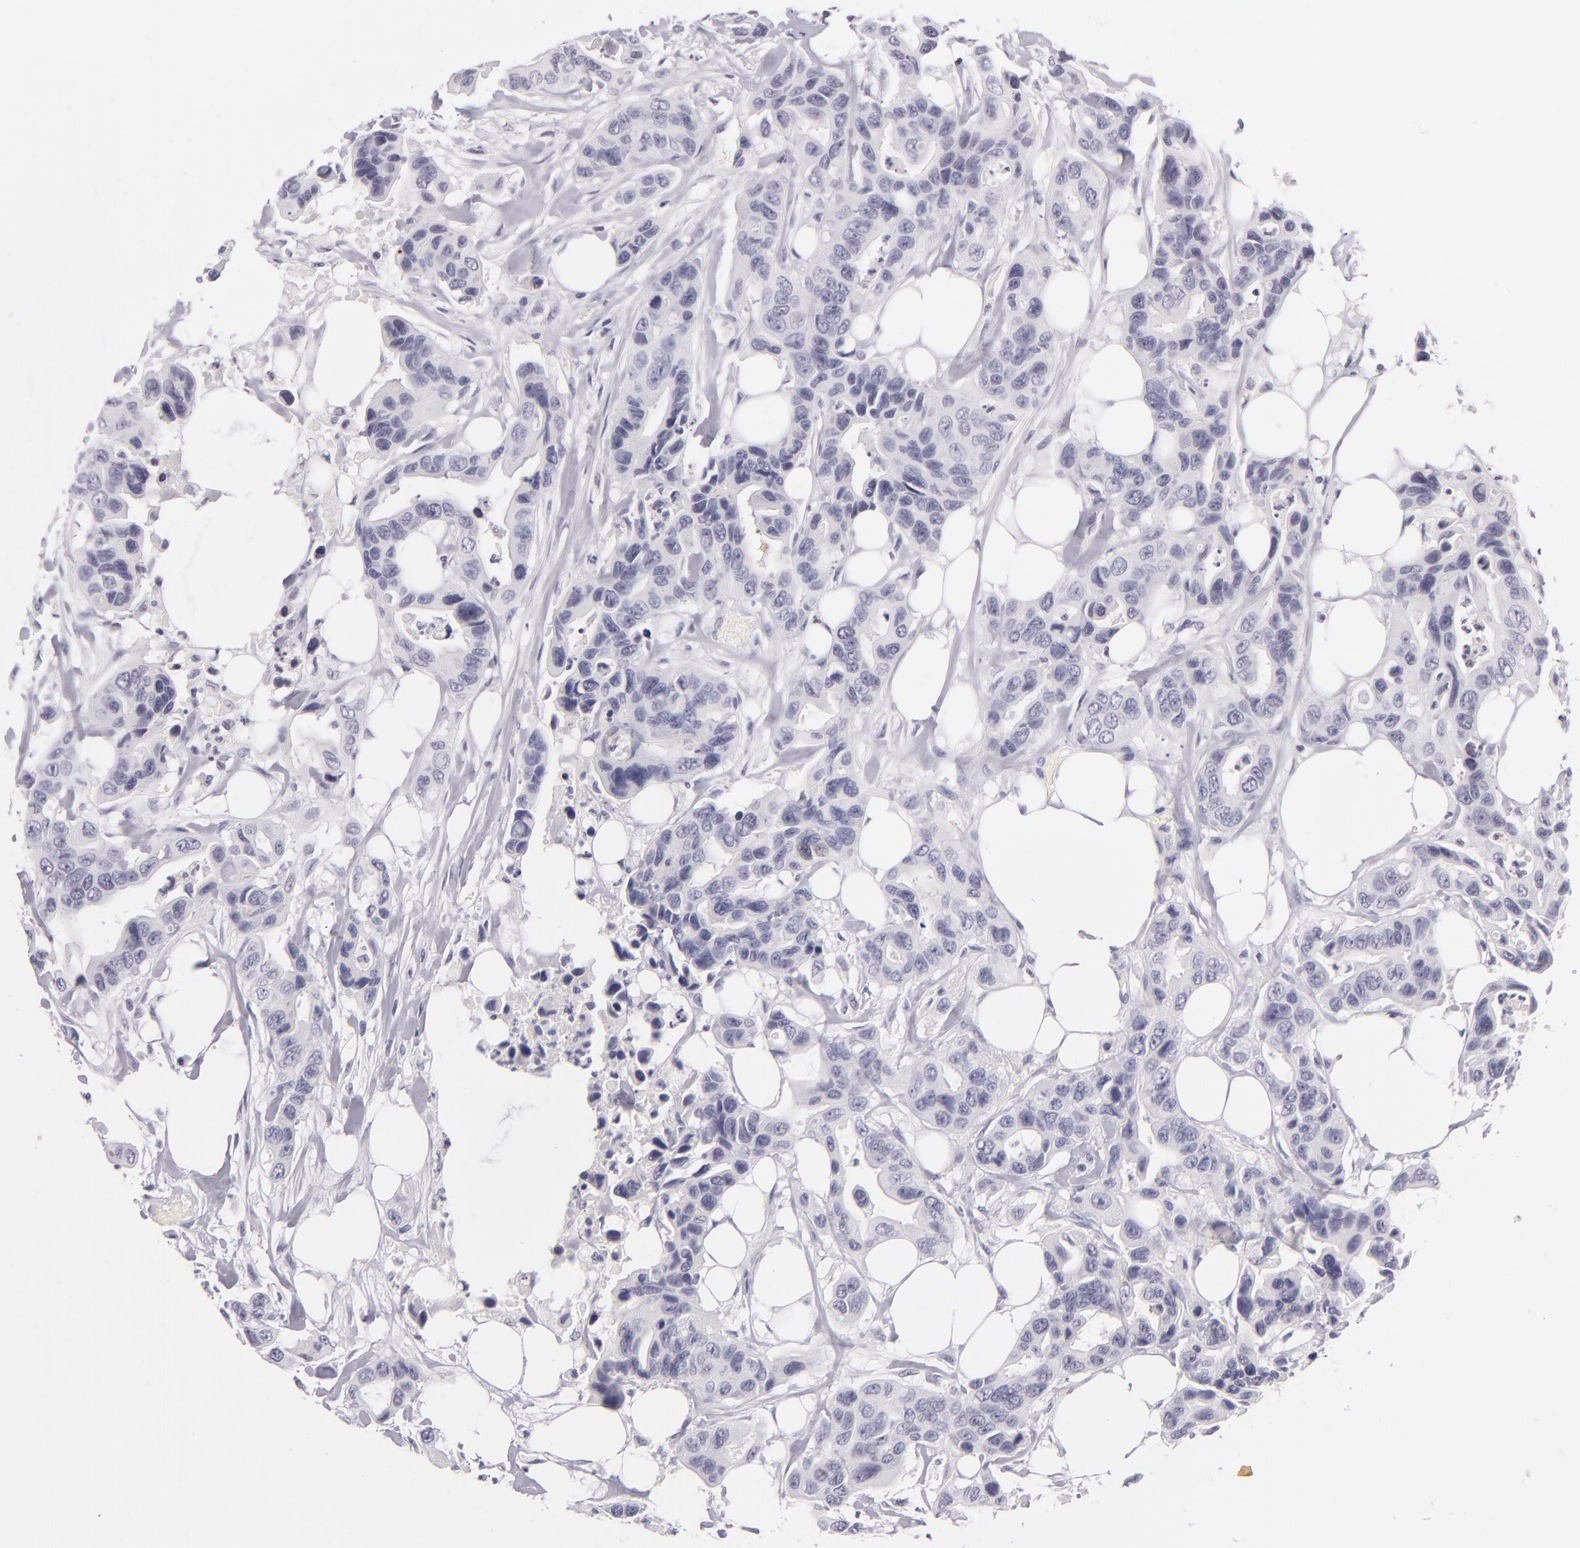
{"staining": {"intensity": "negative", "quantity": "none", "location": "none"}, "tissue": "colorectal cancer", "cell_type": "Tumor cells", "image_type": "cancer", "snomed": [{"axis": "morphology", "description": "Adenocarcinoma, NOS"}, {"axis": "topography", "description": "Colon"}], "caption": "High power microscopy photomicrograph of an immunohistochemistry histopathology image of adenocarcinoma (colorectal), revealing no significant staining in tumor cells. (Stains: DAB (3,3'-diaminobenzidine) immunohistochemistry with hematoxylin counter stain, Microscopy: brightfield microscopy at high magnification).", "gene": "TNNC1", "patient": {"sex": "female", "age": 70}}